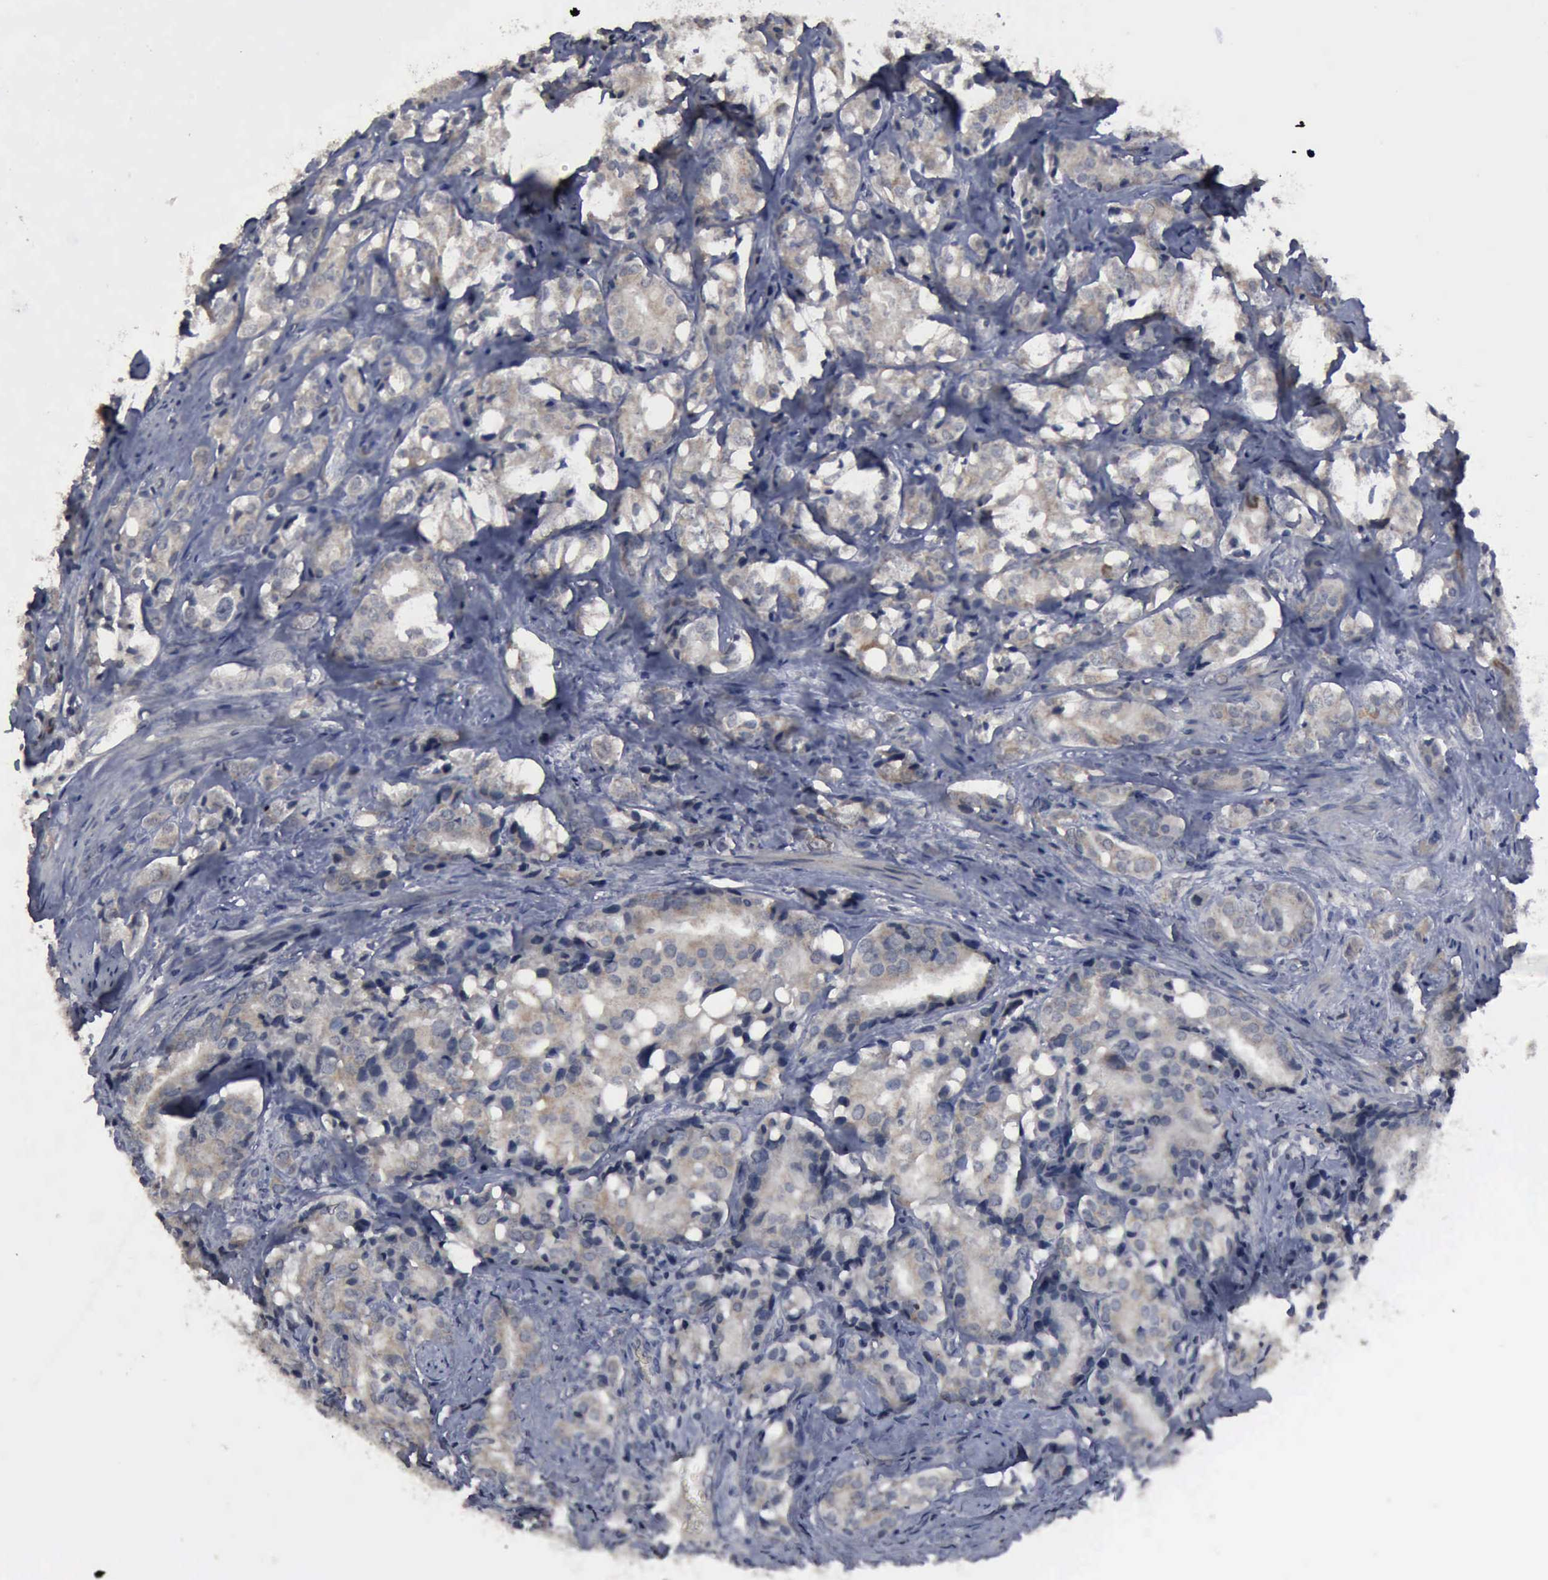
{"staining": {"intensity": "negative", "quantity": "none", "location": "none"}, "tissue": "prostate cancer", "cell_type": "Tumor cells", "image_type": "cancer", "snomed": [{"axis": "morphology", "description": "Adenocarcinoma, High grade"}, {"axis": "topography", "description": "Prostate"}], "caption": "DAB (3,3'-diaminobenzidine) immunohistochemical staining of human high-grade adenocarcinoma (prostate) displays no significant staining in tumor cells. The staining was performed using DAB (3,3'-diaminobenzidine) to visualize the protein expression in brown, while the nuclei were stained in blue with hematoxylin (Magnification: 20x).", "gene": "MYO18B", "patient": {"sex": "male", "age": 68}}